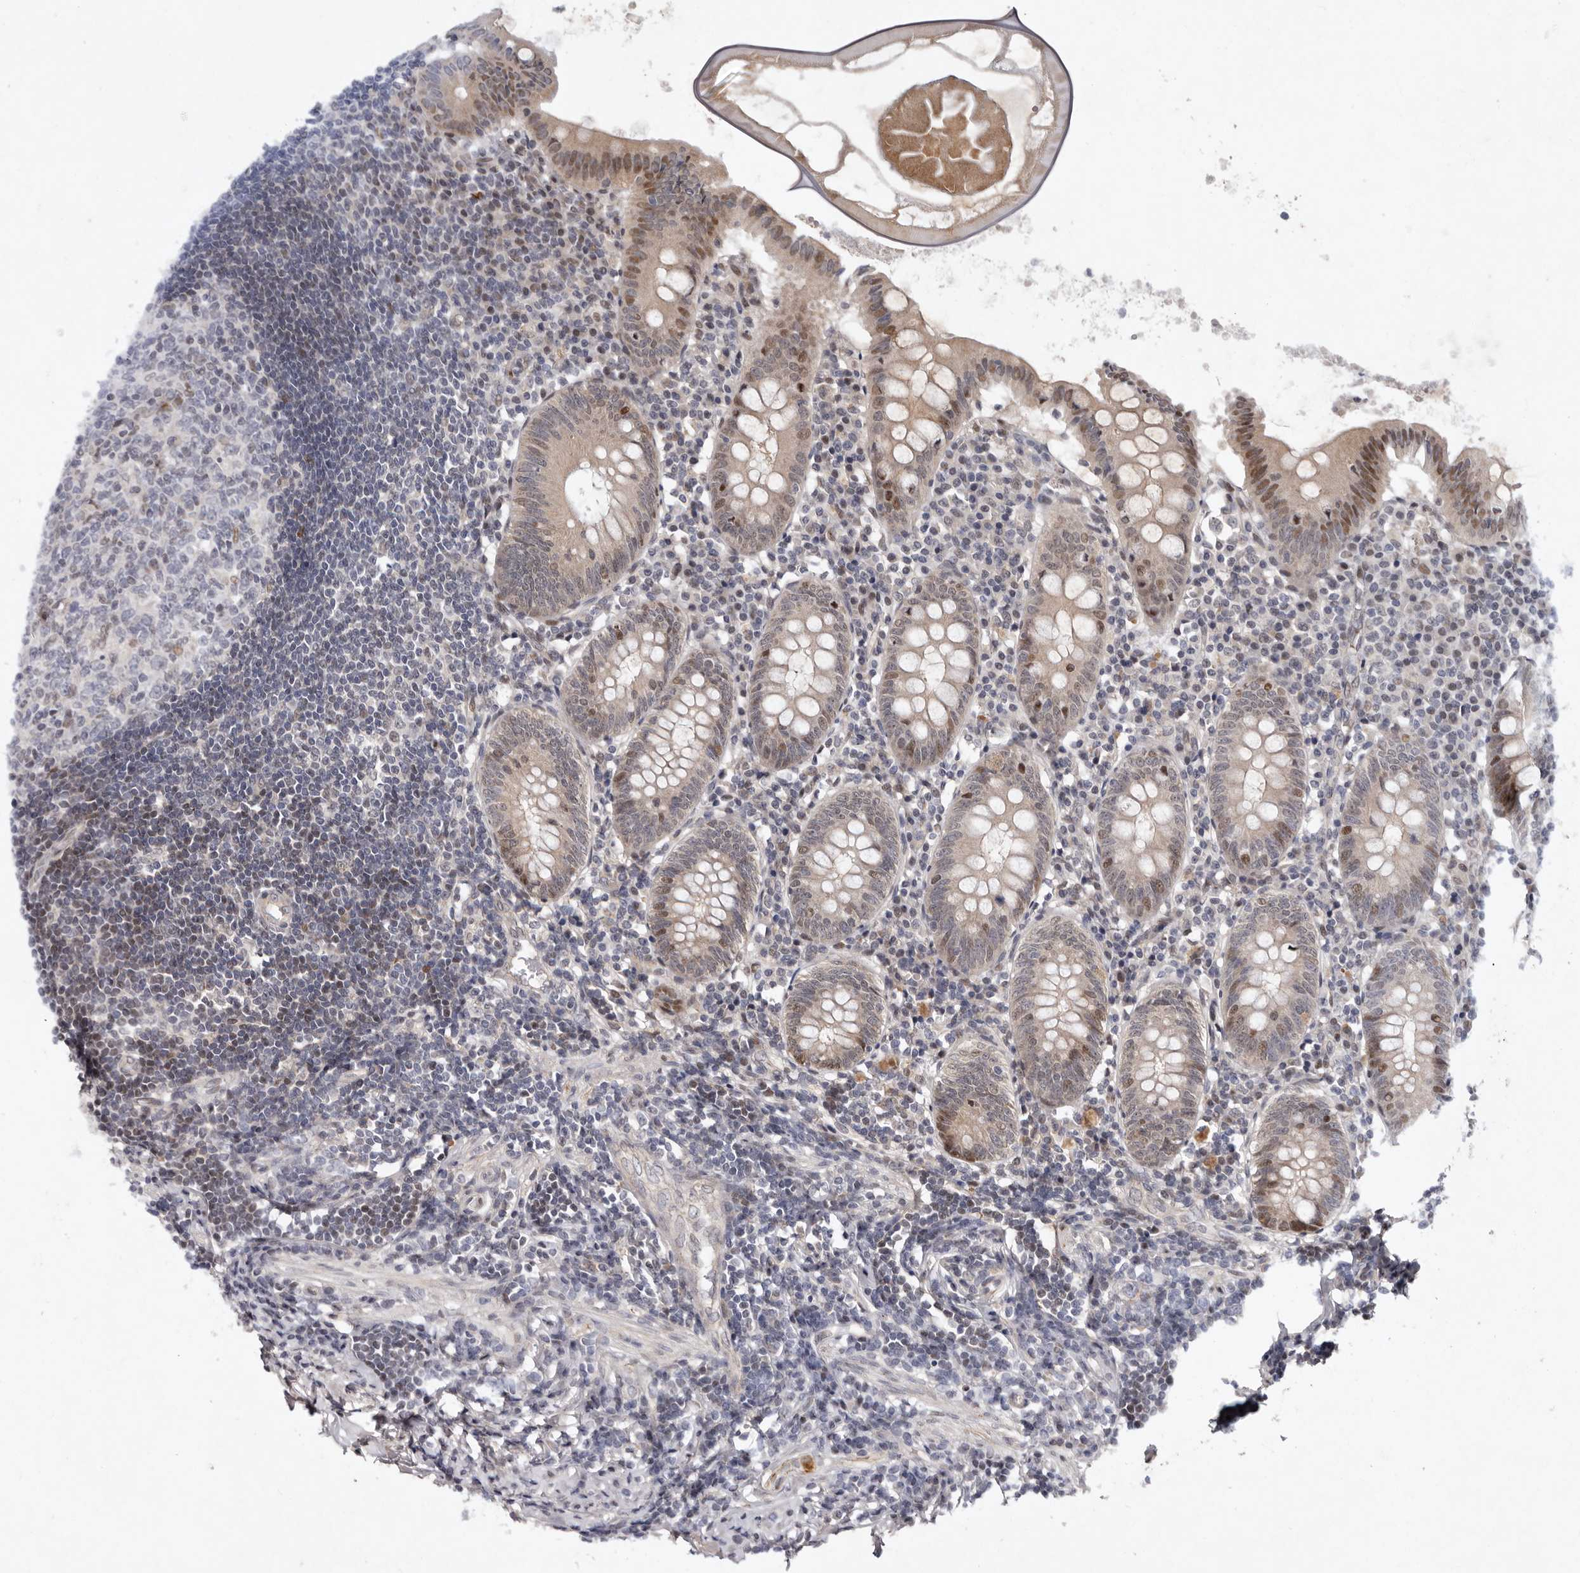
{"staining": {"intensity": "weak", "quantity": ">75%", "location": "cytoplasmic/membranous,nuclear"}, "tissue": "appendix", "cell_type": "Glandular cells", "image_type": "normal", "snomed": [{"axis": "morphology", "description": "Normal tissue, NOS"}, {"axis": "topography", "description": "Appendix"}], "caption": "DAB immunohistochemical staining of unremarkable appendix reveals weak cytoplasmic/membranous,nuclear protein staining in approximately >75% of glandular cells. Using DAB (brown) and hematoxylin (blue) stains, captured at high magnification using brightfield microscopy.", "gene": "ABL1", "patient": {"sex": "female", "age": 54}}